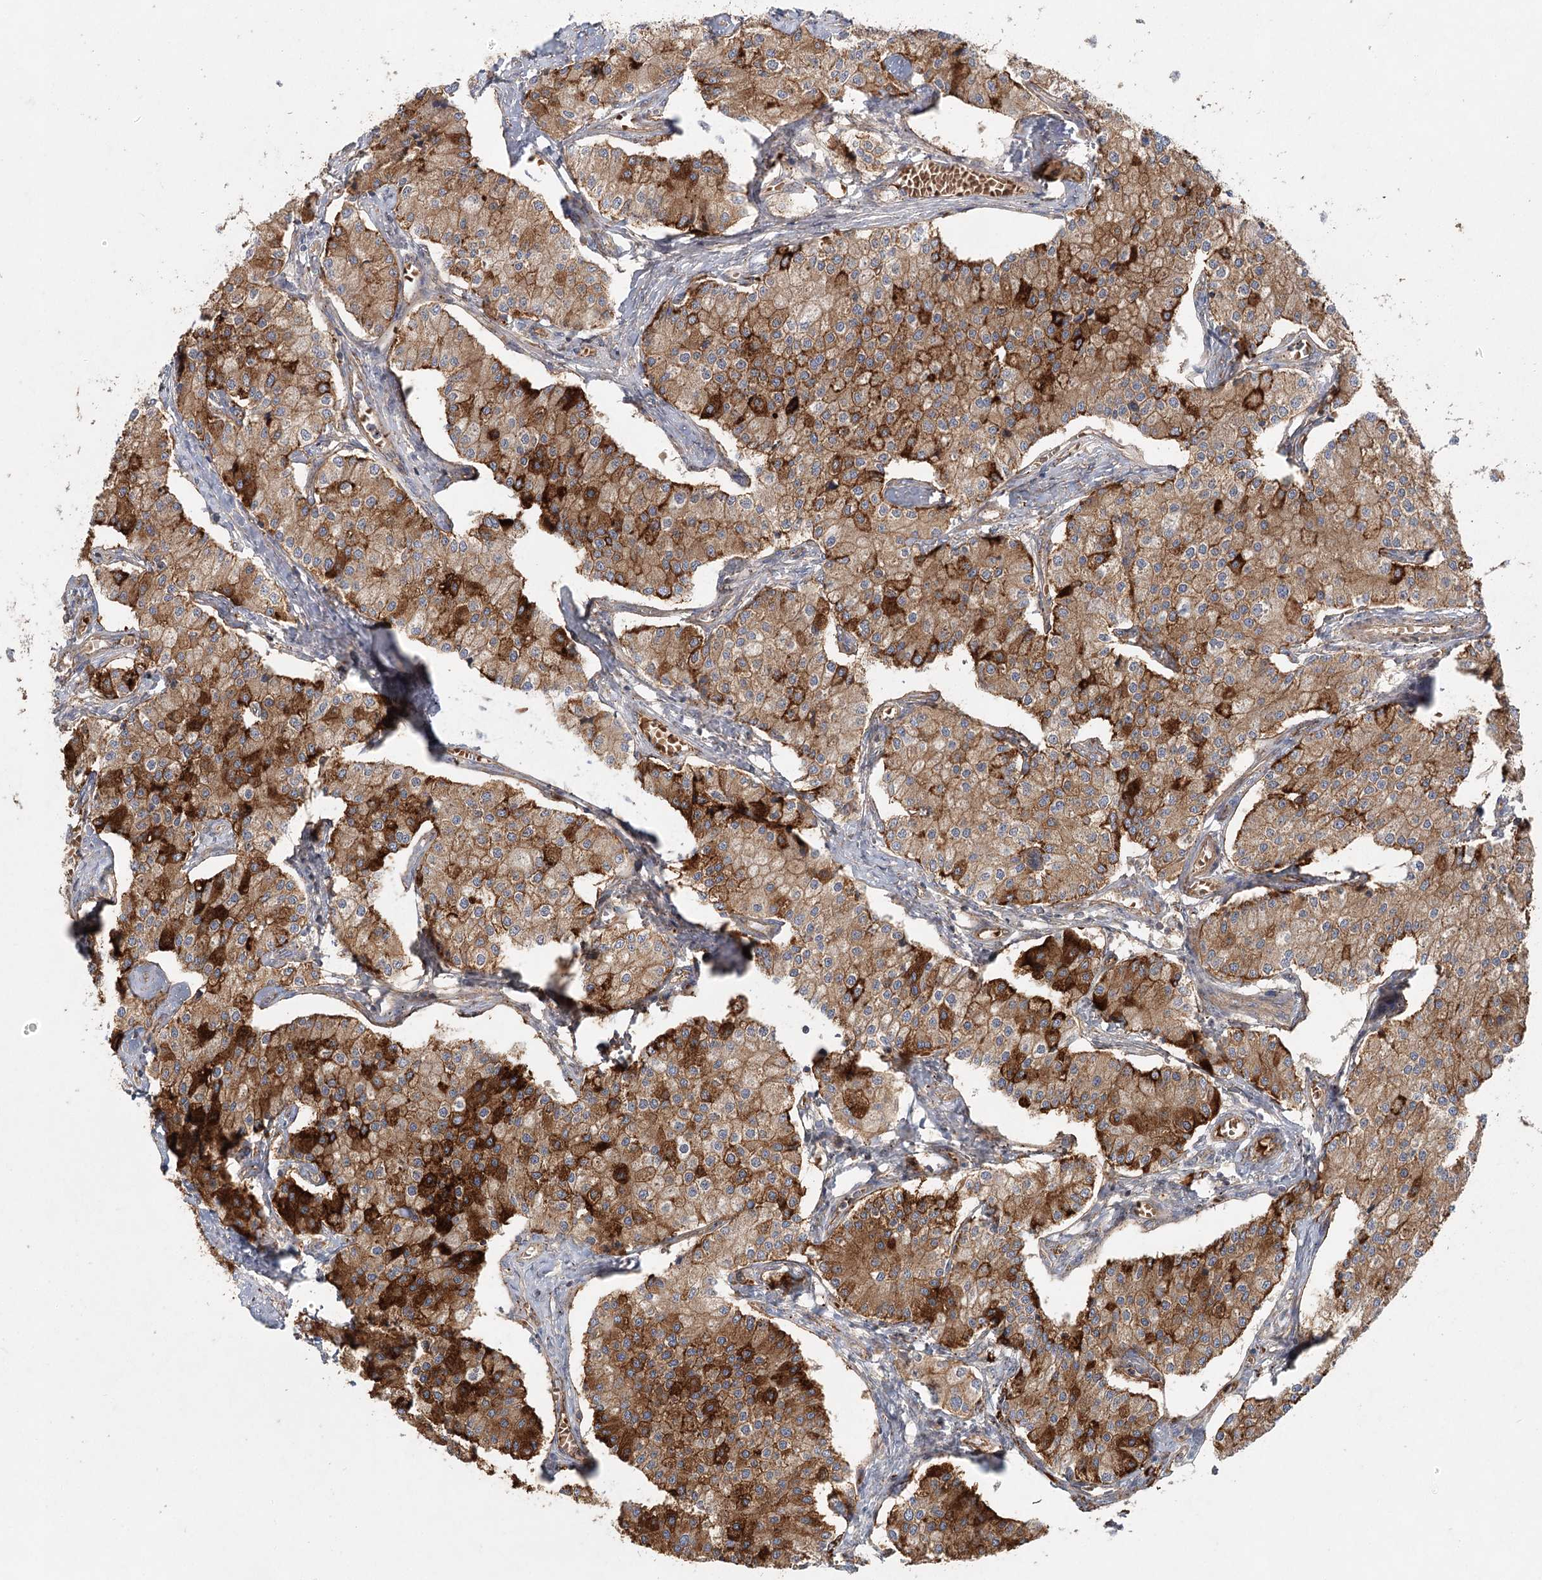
{"staining": {"intensity": "moderate", "quantity": ">75%", "location": "cytoplasmic/membranous"}, "tissue": "carcinoid", "cell_type": "Tumor cells", "image_type": "cancer", "snomed": [{"axis": "morphology", "description": "Carcinoid, malignant, NOS"}, {"axis": "topography", "description": "Colon"}], "caption": "An IHC image of neoplastic tissue is shown. Protein staining in brown shows moderate cytoplasmic/membranous positivity in carcinoid (malignant) within tumor cells.", "gene": "RAPGEF6", "patient": {"sex": "female", "age": 52}}